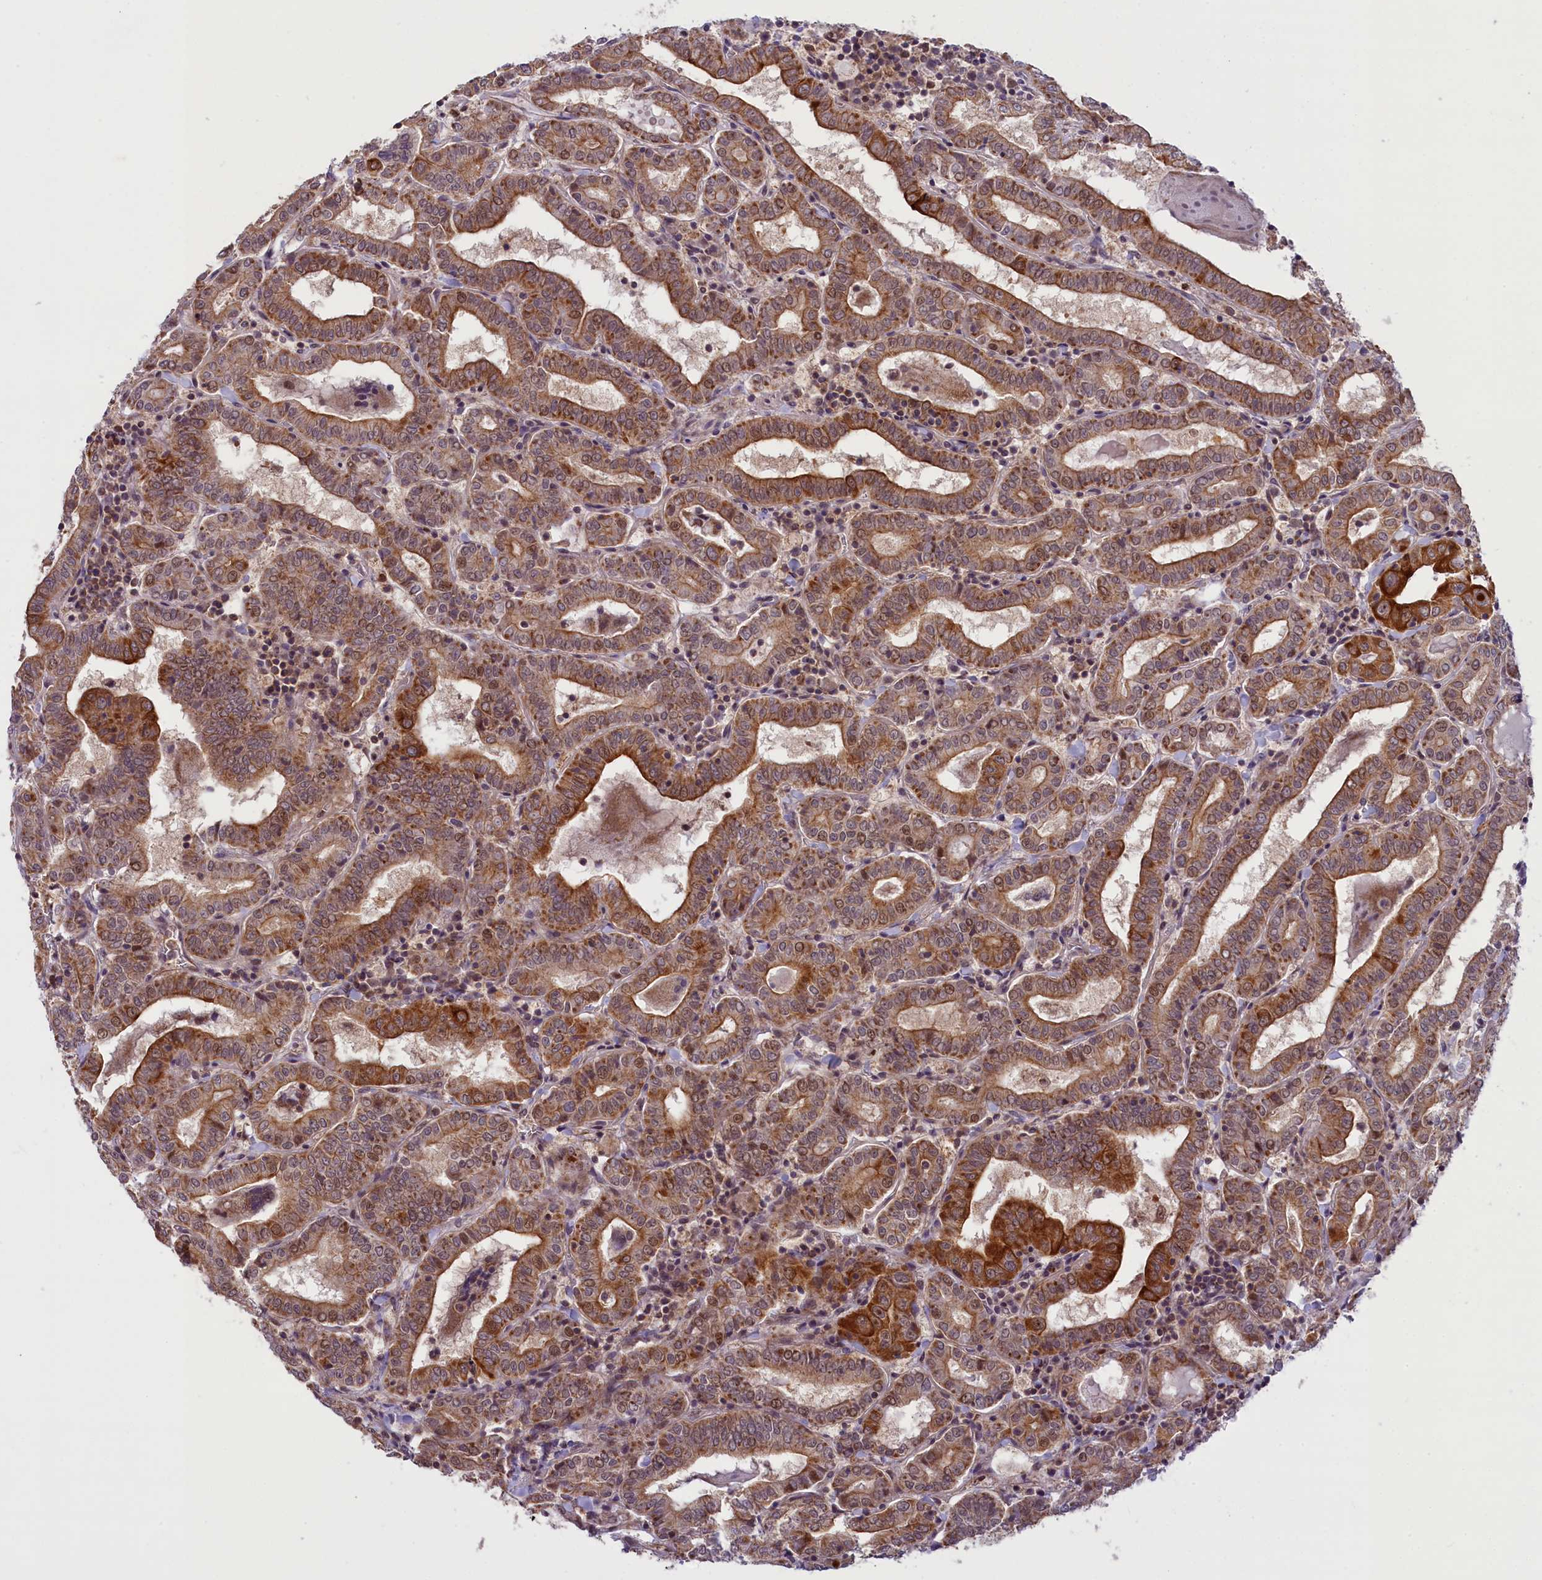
{"staining": {"intensity": "moderate", "quantity": ">75%", "location": "cytoplasmic/membranous"}, "tissue": "thyroid cancer", "cell_type": "Tumor cells", "image_type": "cancer", "snomed": [{"axis": "morphology", "description": "Papillary adenocarcinoma, NOS"}, {"axis": "topography", "description": "Thyroid gland"}], "caption": "There is medium levels of moderate cytoplasmic/membranous expression in tumor cells of thyroid cancer, as demonstrated by immunohistochemical staining (brown color).", "gene": "CARD8", "patient": {"sex": "female", "age": 72}}